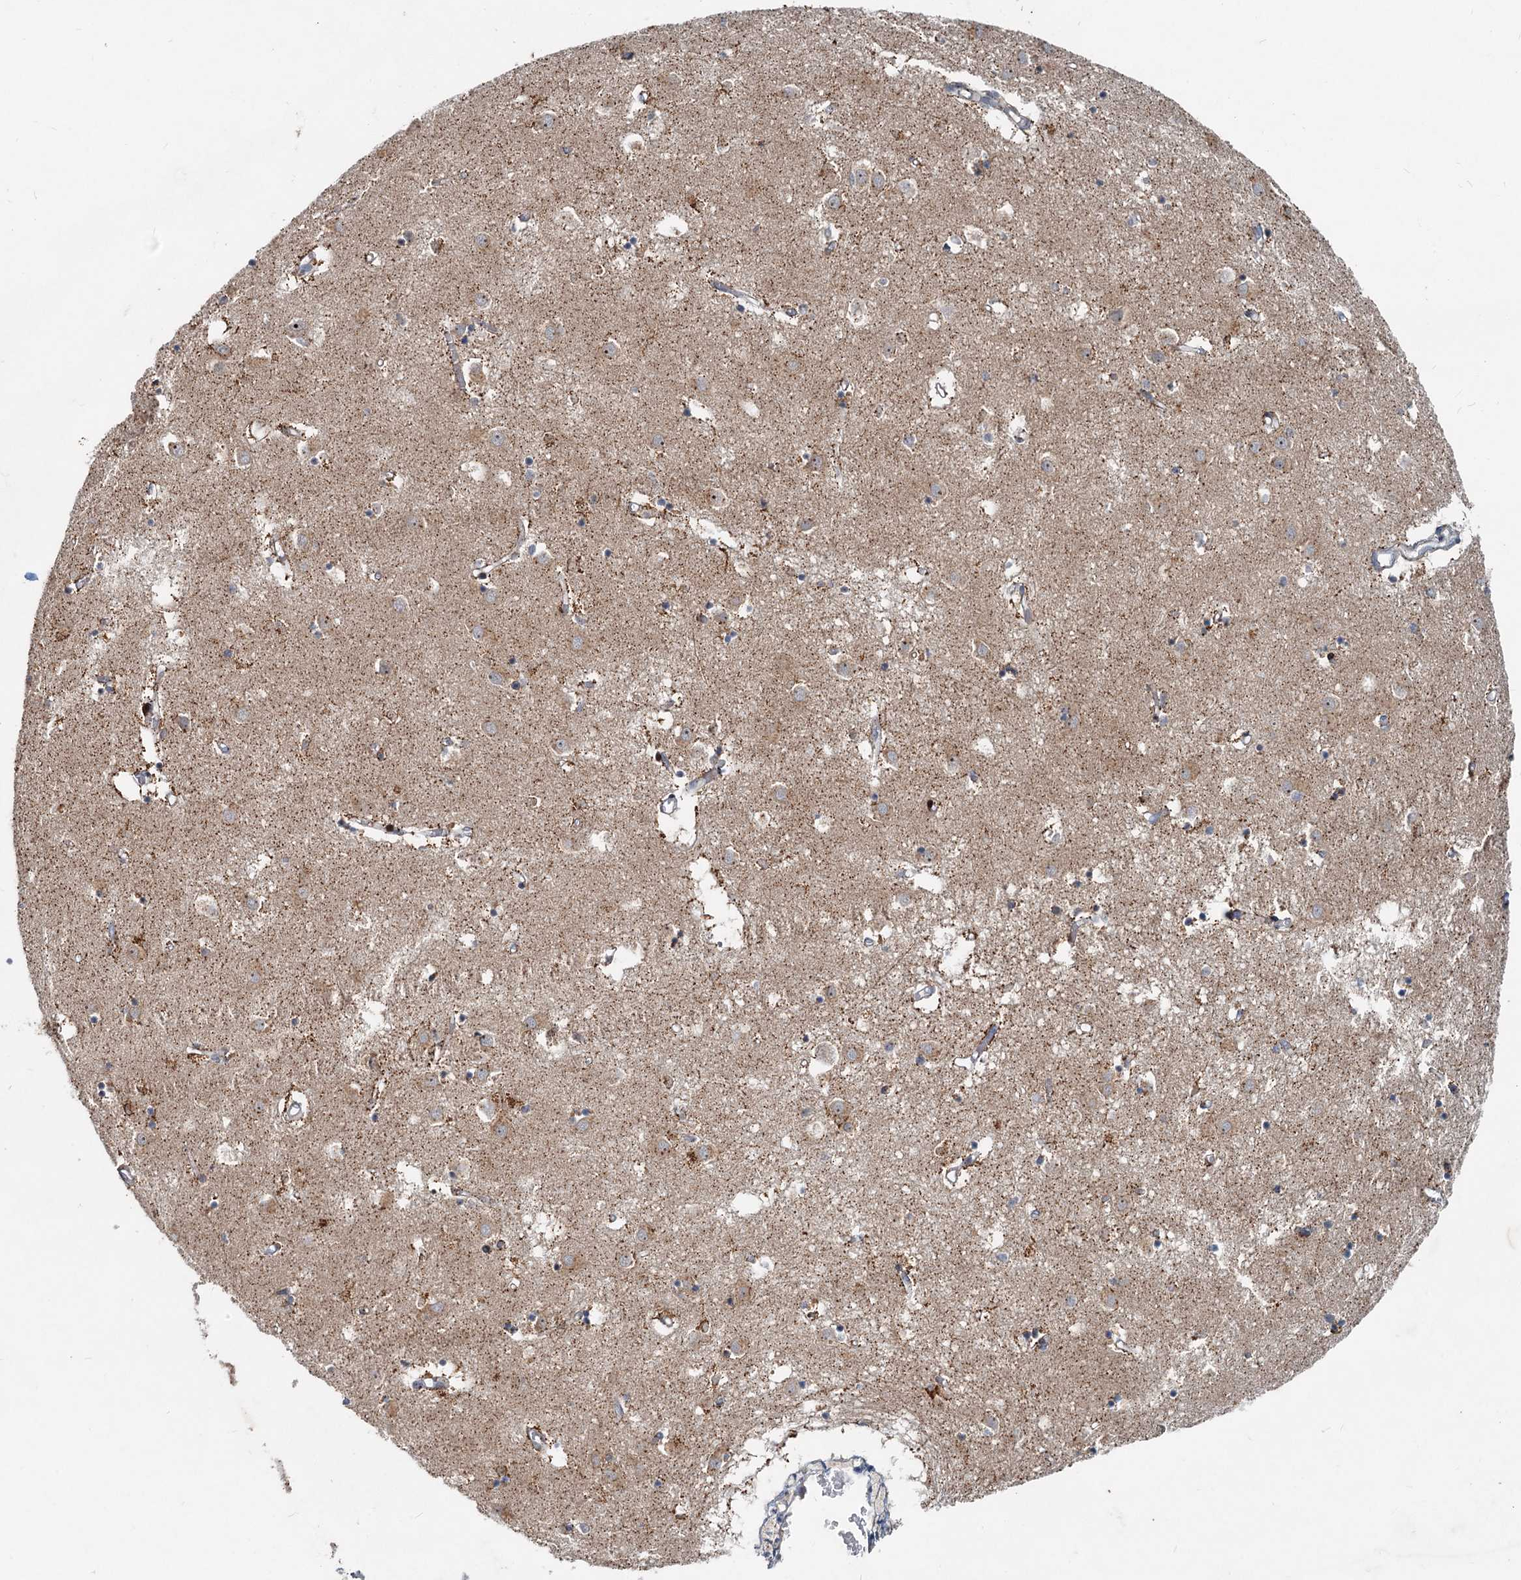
{"staining": {"intensity": "strong", "quantity": "<25%", "location": "cytoplasmic/membranous"}, "tissue": "caudate", "cell_type": "Glial cells", "image_type": "normal", "snomed": [{"axis": "morphology", "description": "Normal tissue, NOS"}, {"axis": "topography", "description": "Lateral ventricle wall"}], "caption": "A high-resolution histopathology image shows IHC staining of benign caudate, which reveals strong cytoplasmic/membranous positivity in about <25% of glial cells.", "gene": "CEP68", "patient": {"sex": "male", "age": 70}}